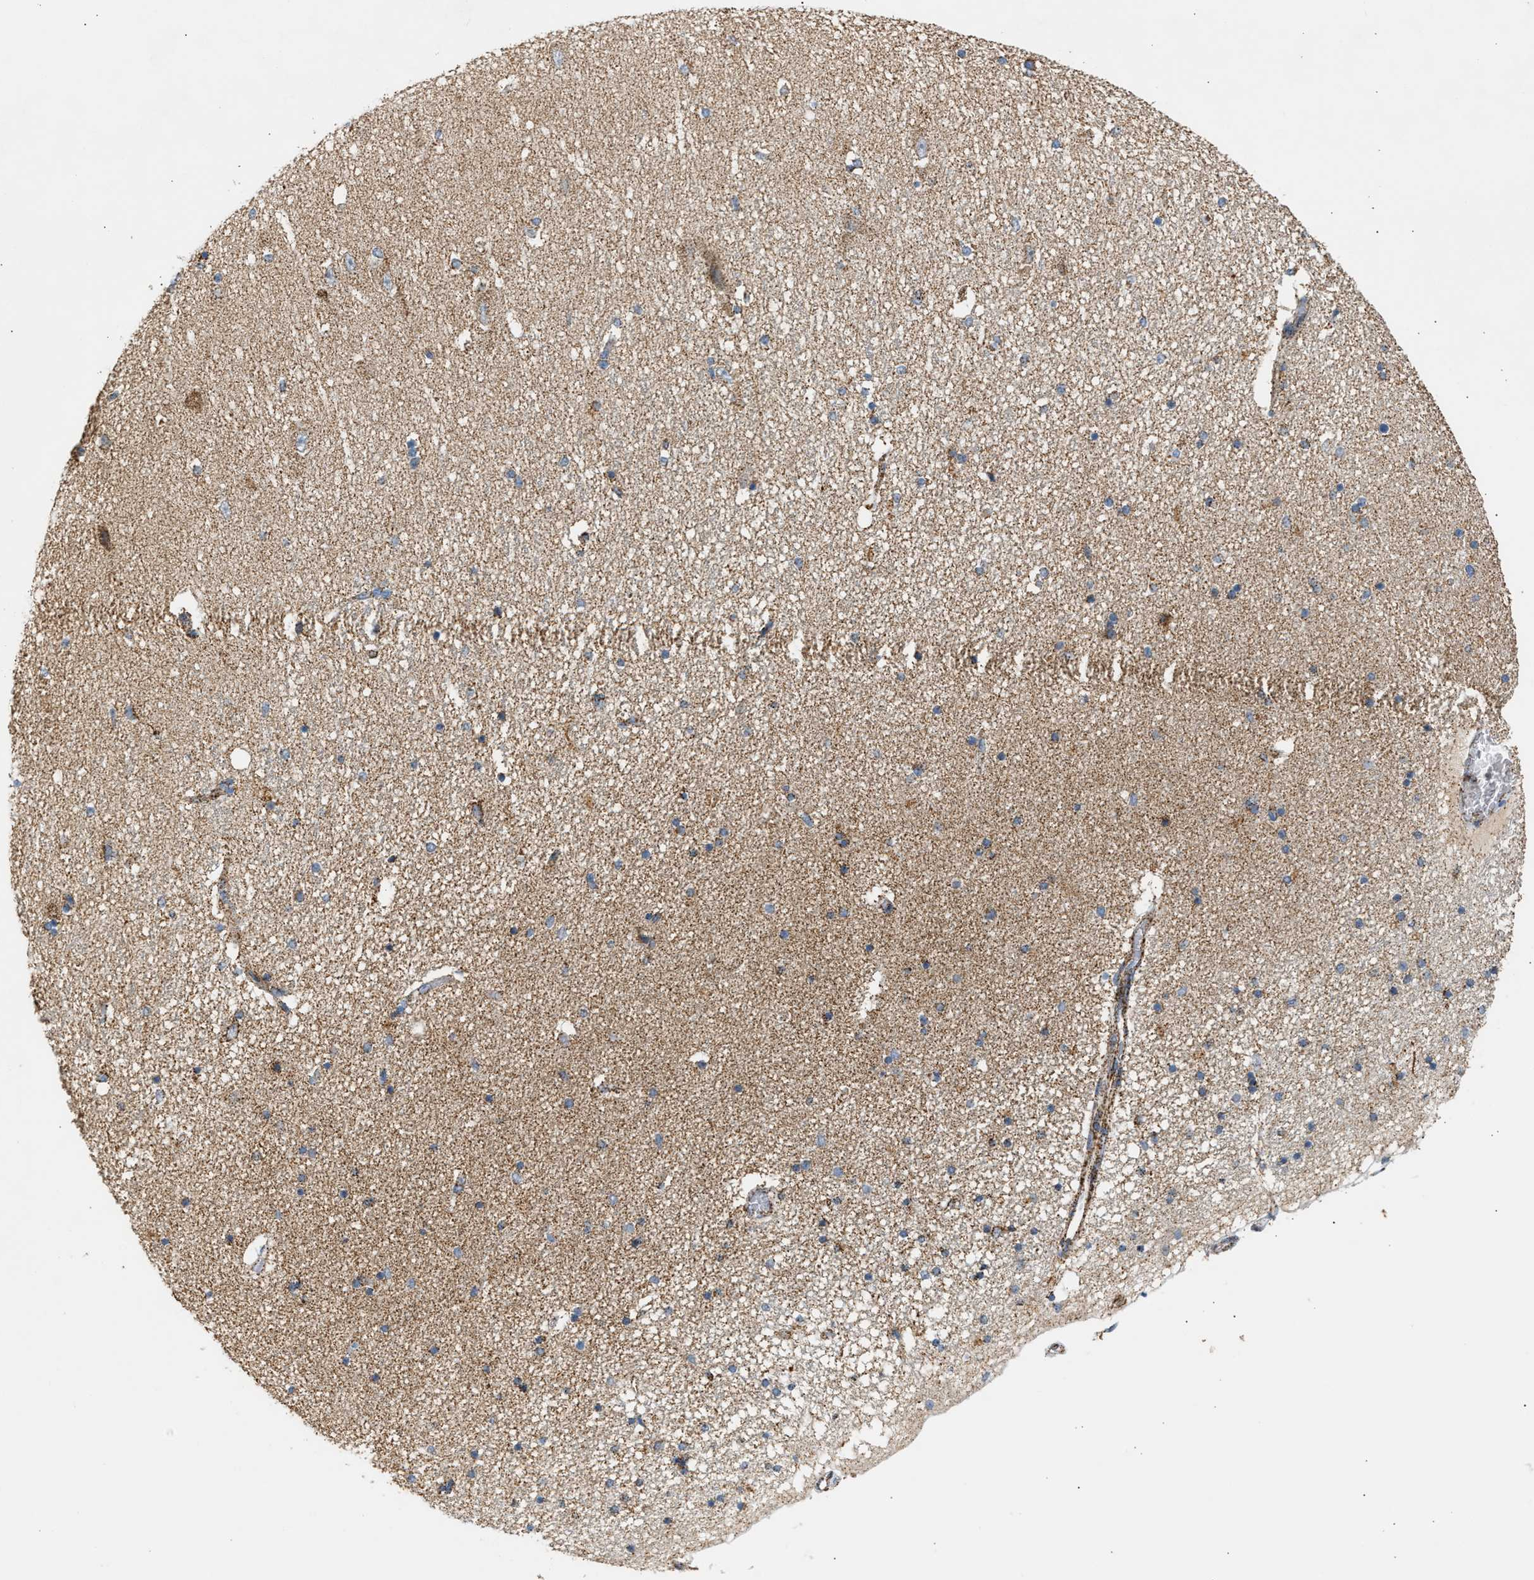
{"staining": {"intensity": "moderate", "quantity": ">75%", "location": "cytoplasmic/membranous"}, "tissue": "hippocampus", "cell_type": "Glial cells", "image_type": "normal", "snomed": [{"axis": "morphology", "description": "Normal tissue, NOS"}, {"axis": "topography", "description": "Hippocampus"}], "caption": "Glial cells display medium levels of moderate cytoplasmic/membranous staining in about >75% of cells in normal hippocampus. Using DAB (3,3'-diaminobenzidine) (brown) and hematoxylin (blue) stains, captured at high magnification using brightfield microscopy.", "gene": "OGDH", "patient": {"sex": "female", "age": 54}}